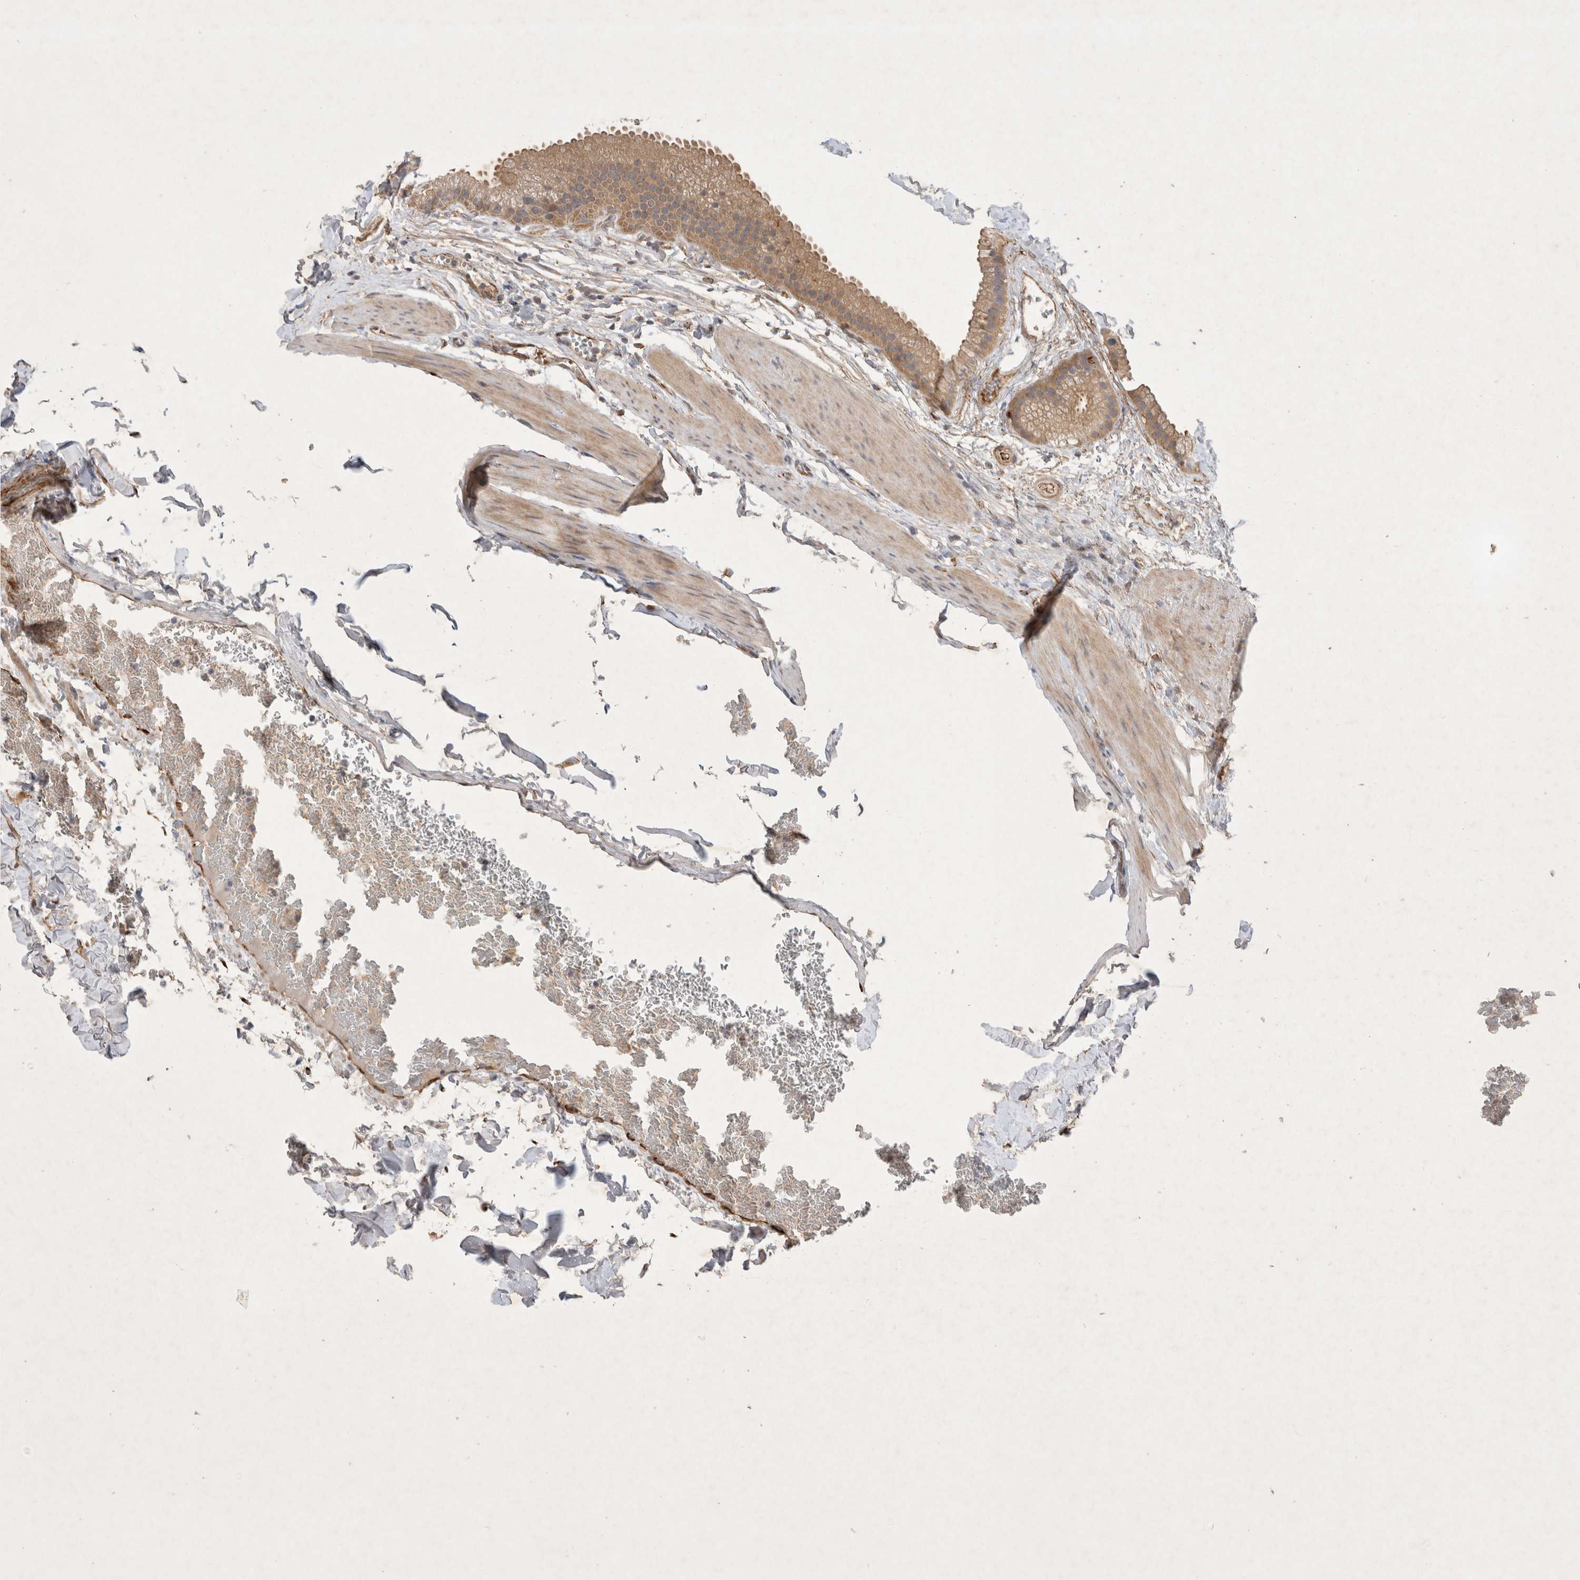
{"staining": {"intensity": "moderate", "quantity": ">75%", "location": "cytoplasmic/membranous"}, "tissue": "gallbladder", "cell_type": "Glandular cells", "image_type": "normal", "snomed": [{"axis": "morphology", "description": "Normal tissue, NOS"}, {"axis": "topography", "description": "Gallbladder"}], "caption": "Protein expression analysis of unremarkable gallbladder reveals moderate cytoplasmic/membranous staining in about >75% of glandular cells.", "gene": "NMU", "patient": {"sex": "female", "age": 64}}